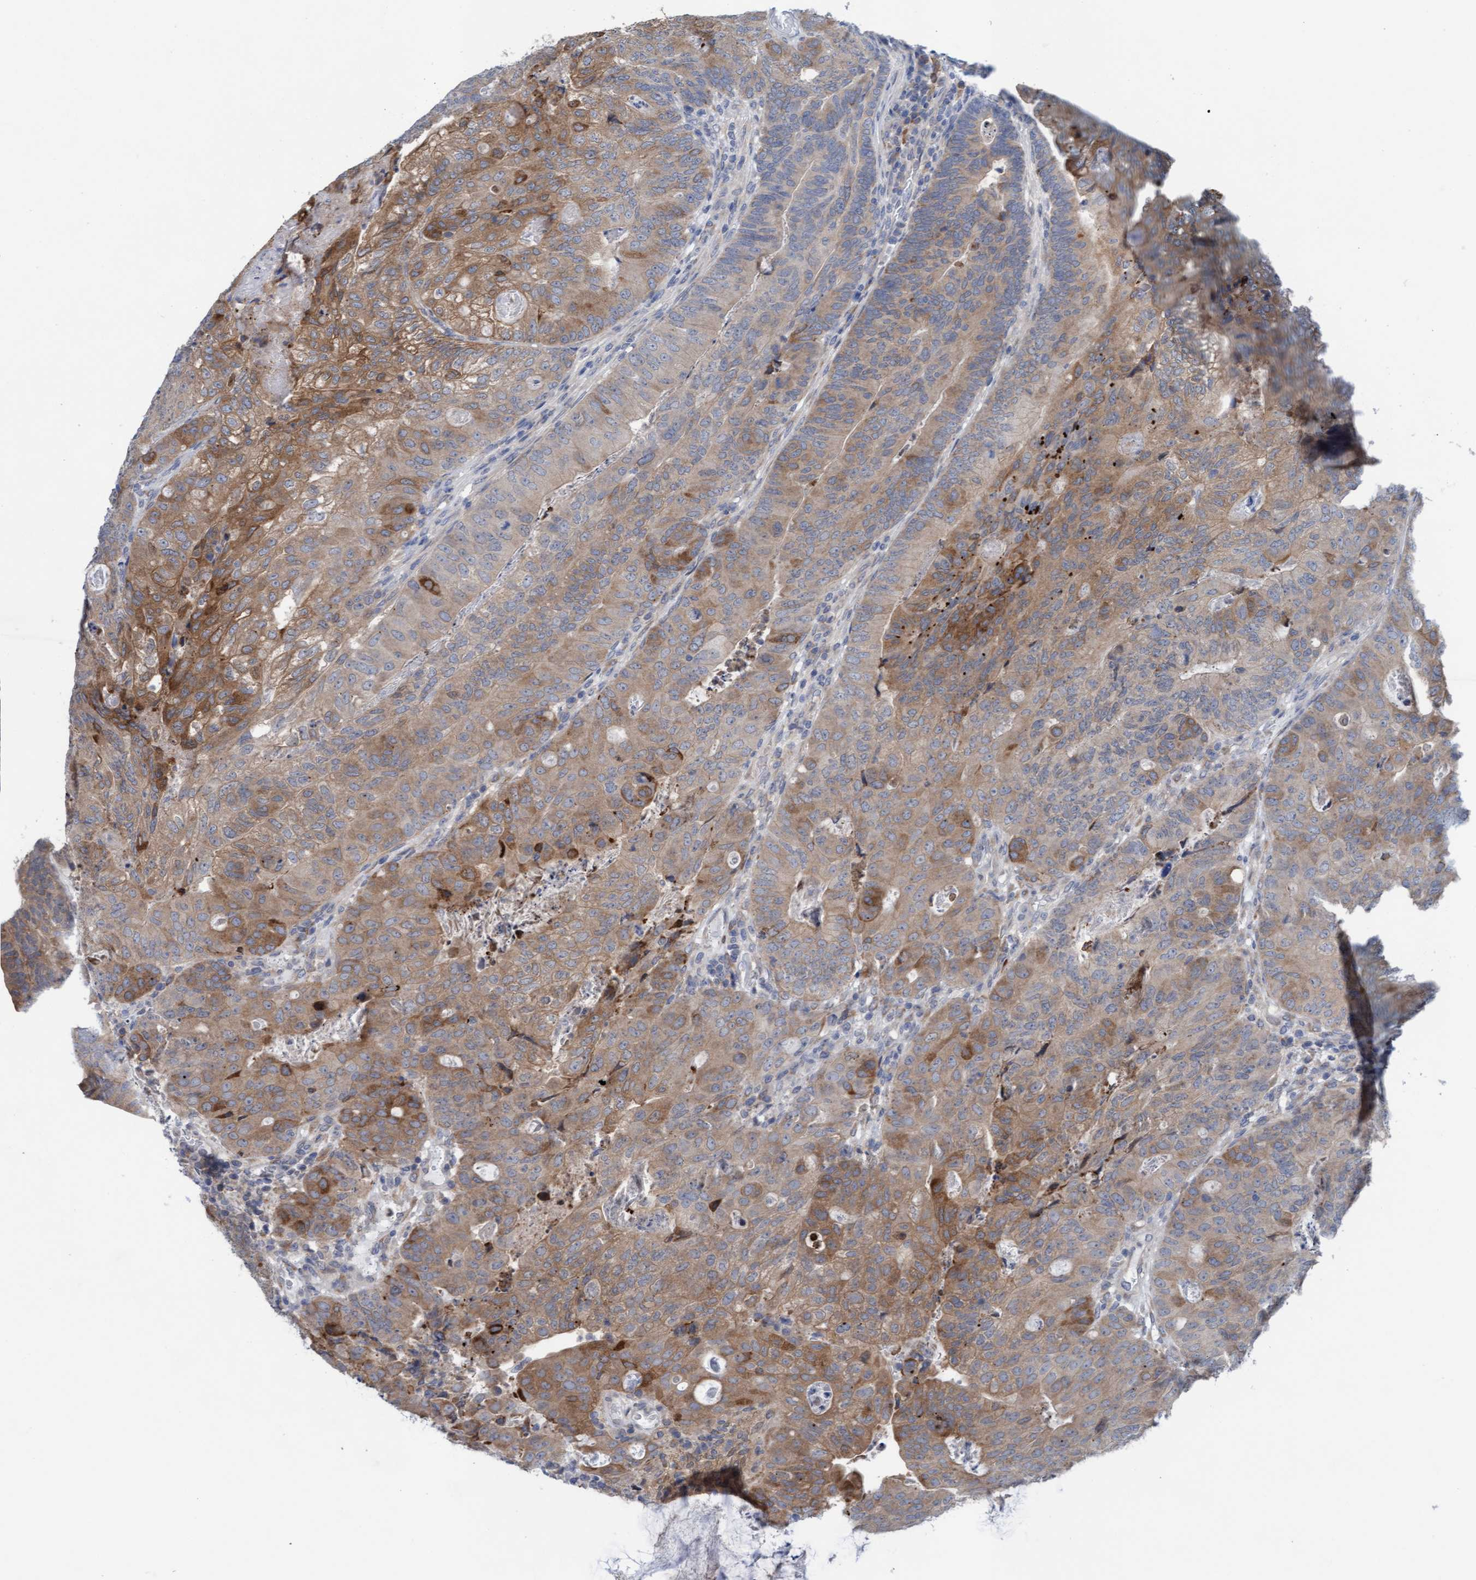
{"staining": {"intensity": "moderate", "quantity": ">75%", "location": "cytoplasmic/membranous"}, "tissue": "colorectal cancer", "cell_type": "Tumor cells", "image_type": "cancer", "snomed": [{"axis": "morphology", "description": "Adenocarcinoma, NOS"}, {"axis": "topography", "description": "Colon"}], "caption": "Human colorectal cancer (adenocarcinoma) stained with a brown dye exhibits moderate cytoplasmic/membranous positive staining in approximately >75% of tumor cells.", "gene": "PLCD1", "patient": {"sex": "female", "age": 67}}